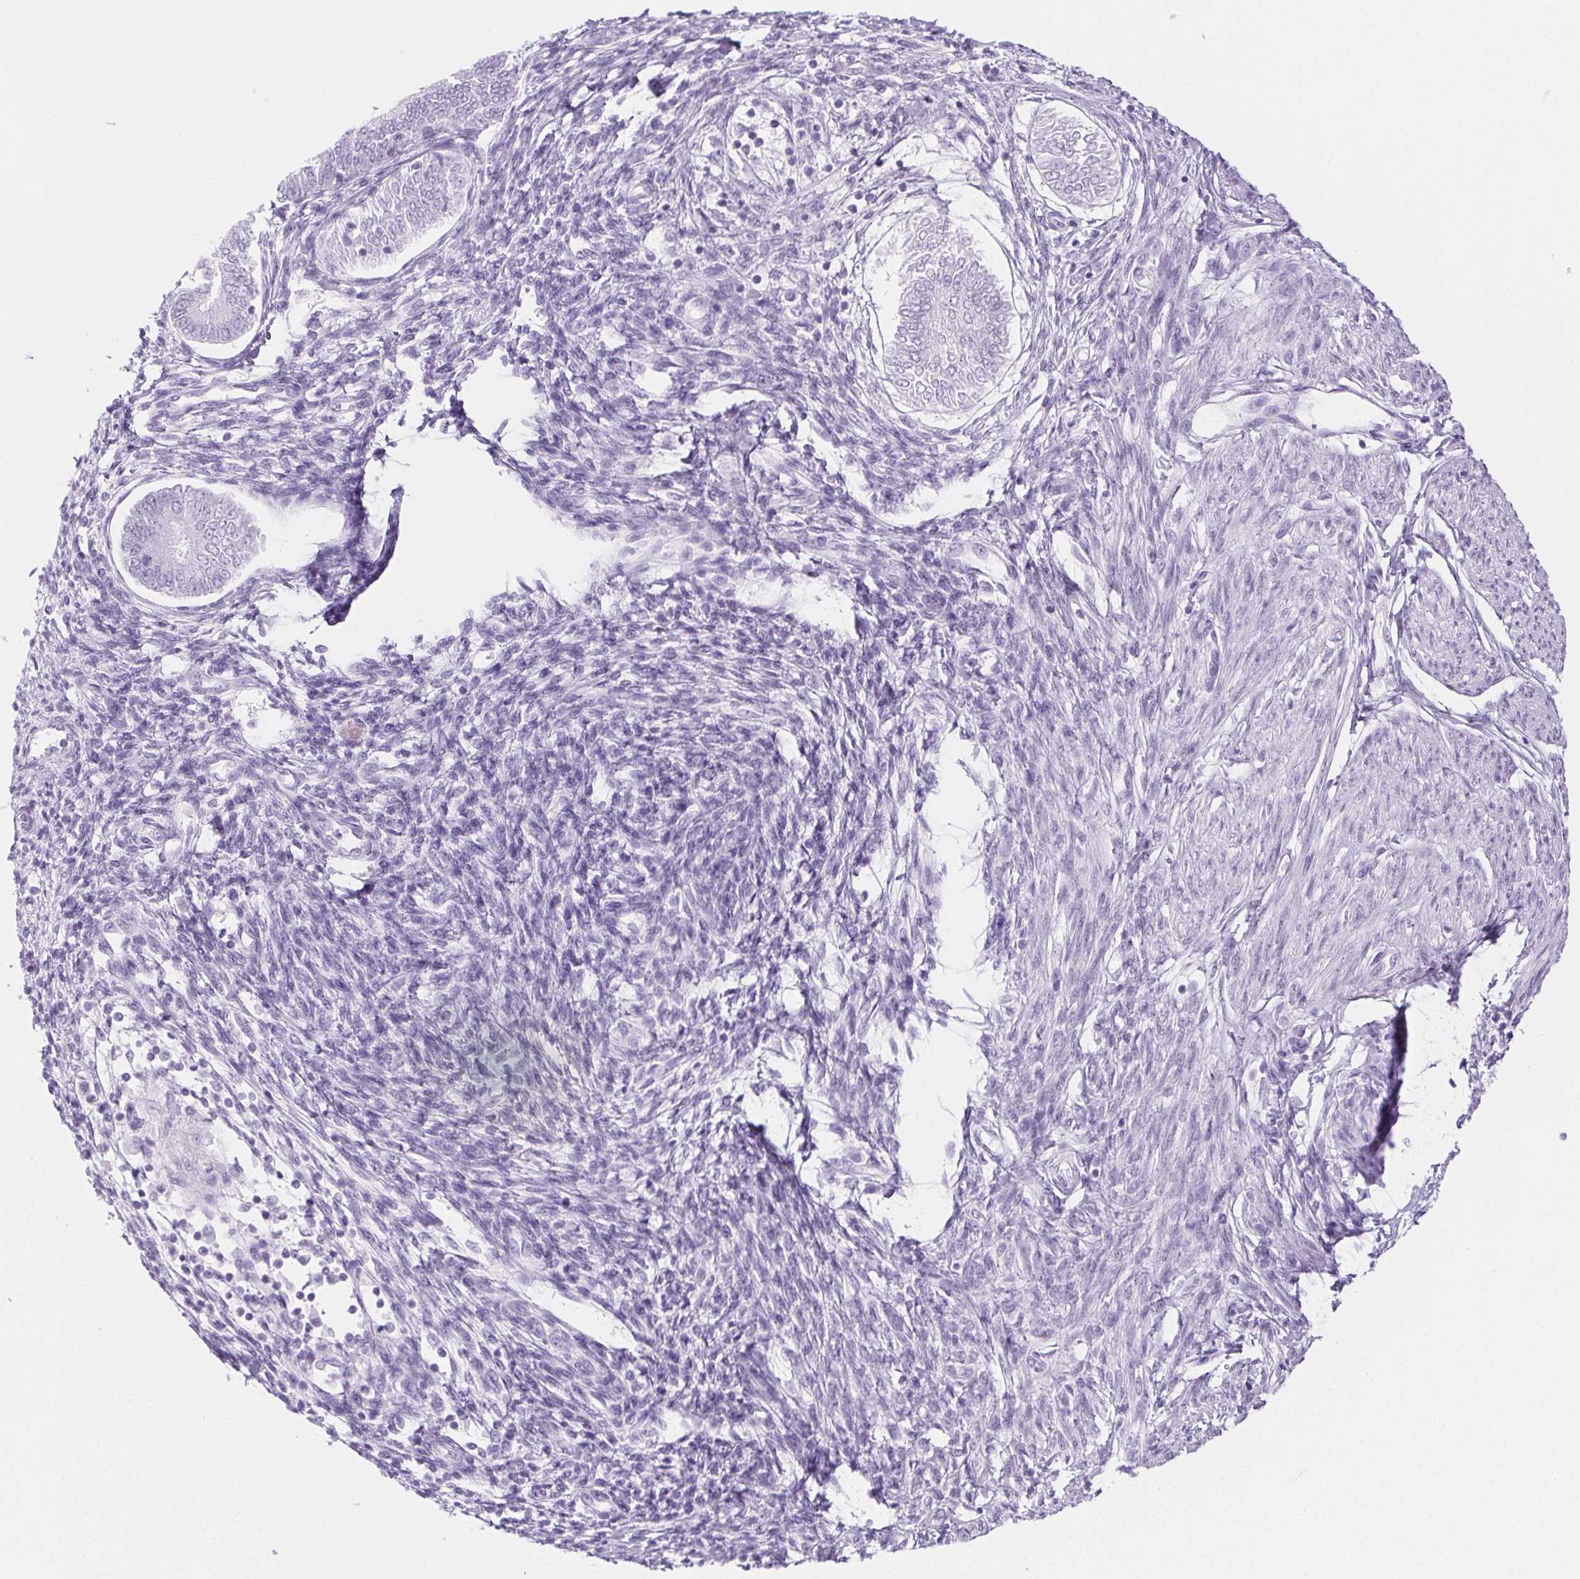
{"staining": {"intensity": "negative", "quantity": "none", "location": "none"}, "tissue": "endometrial cancer", "cell_type": "Tumor cells", "image_type": "cancer", "snomed": [{"axis": "morphology", "description": "Adenocarcinoma, NOS"}, {"axis": "topography", "description": "Endometrium"}], "caption": "This is an immunohistochemistry (IHC) histopathology image of adenocarcinoma (endometrial). There is no expression in tumor cells.", "gene": "SPRR3", "patient": {"sex": "female", "age": 68}}